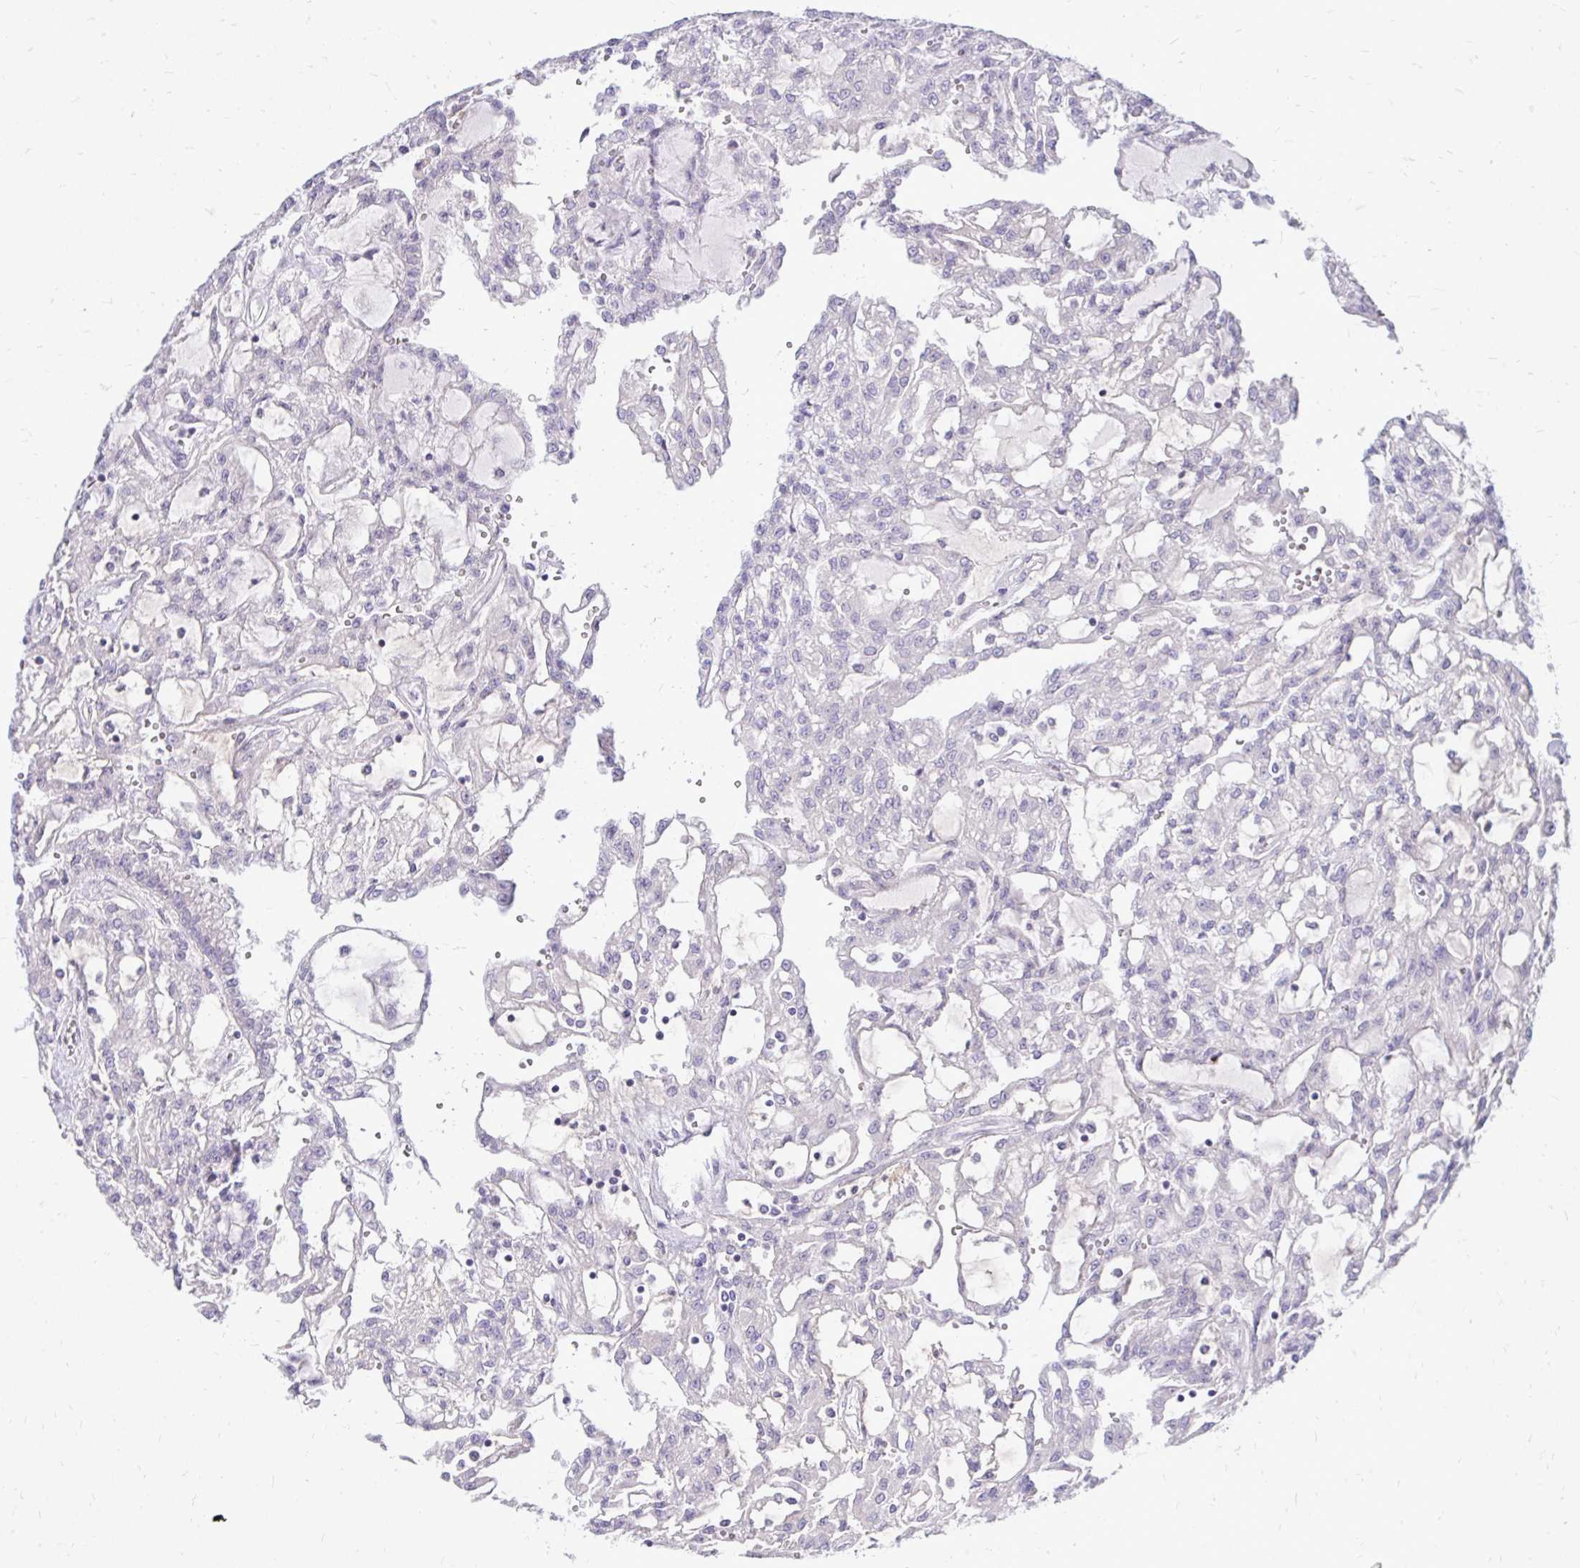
{"staining": {"intensity": "negative", "quantity": "none", "location": "none"}, "tissue": "renal cancer", "cell_type": "Tumor cells", "image_type": "cancer", "snomed": [{"axis": "morphology", "description": "Adenocarcinoma, NOS"}, {"axis": "topography", "description": "Kidney"}], "caption": "Protein analysis of renal adenocarcinoma displays no significant staining in tumor cells.", "gene": "OR8D1", "patient": {"sex": "male", "age": 63}}